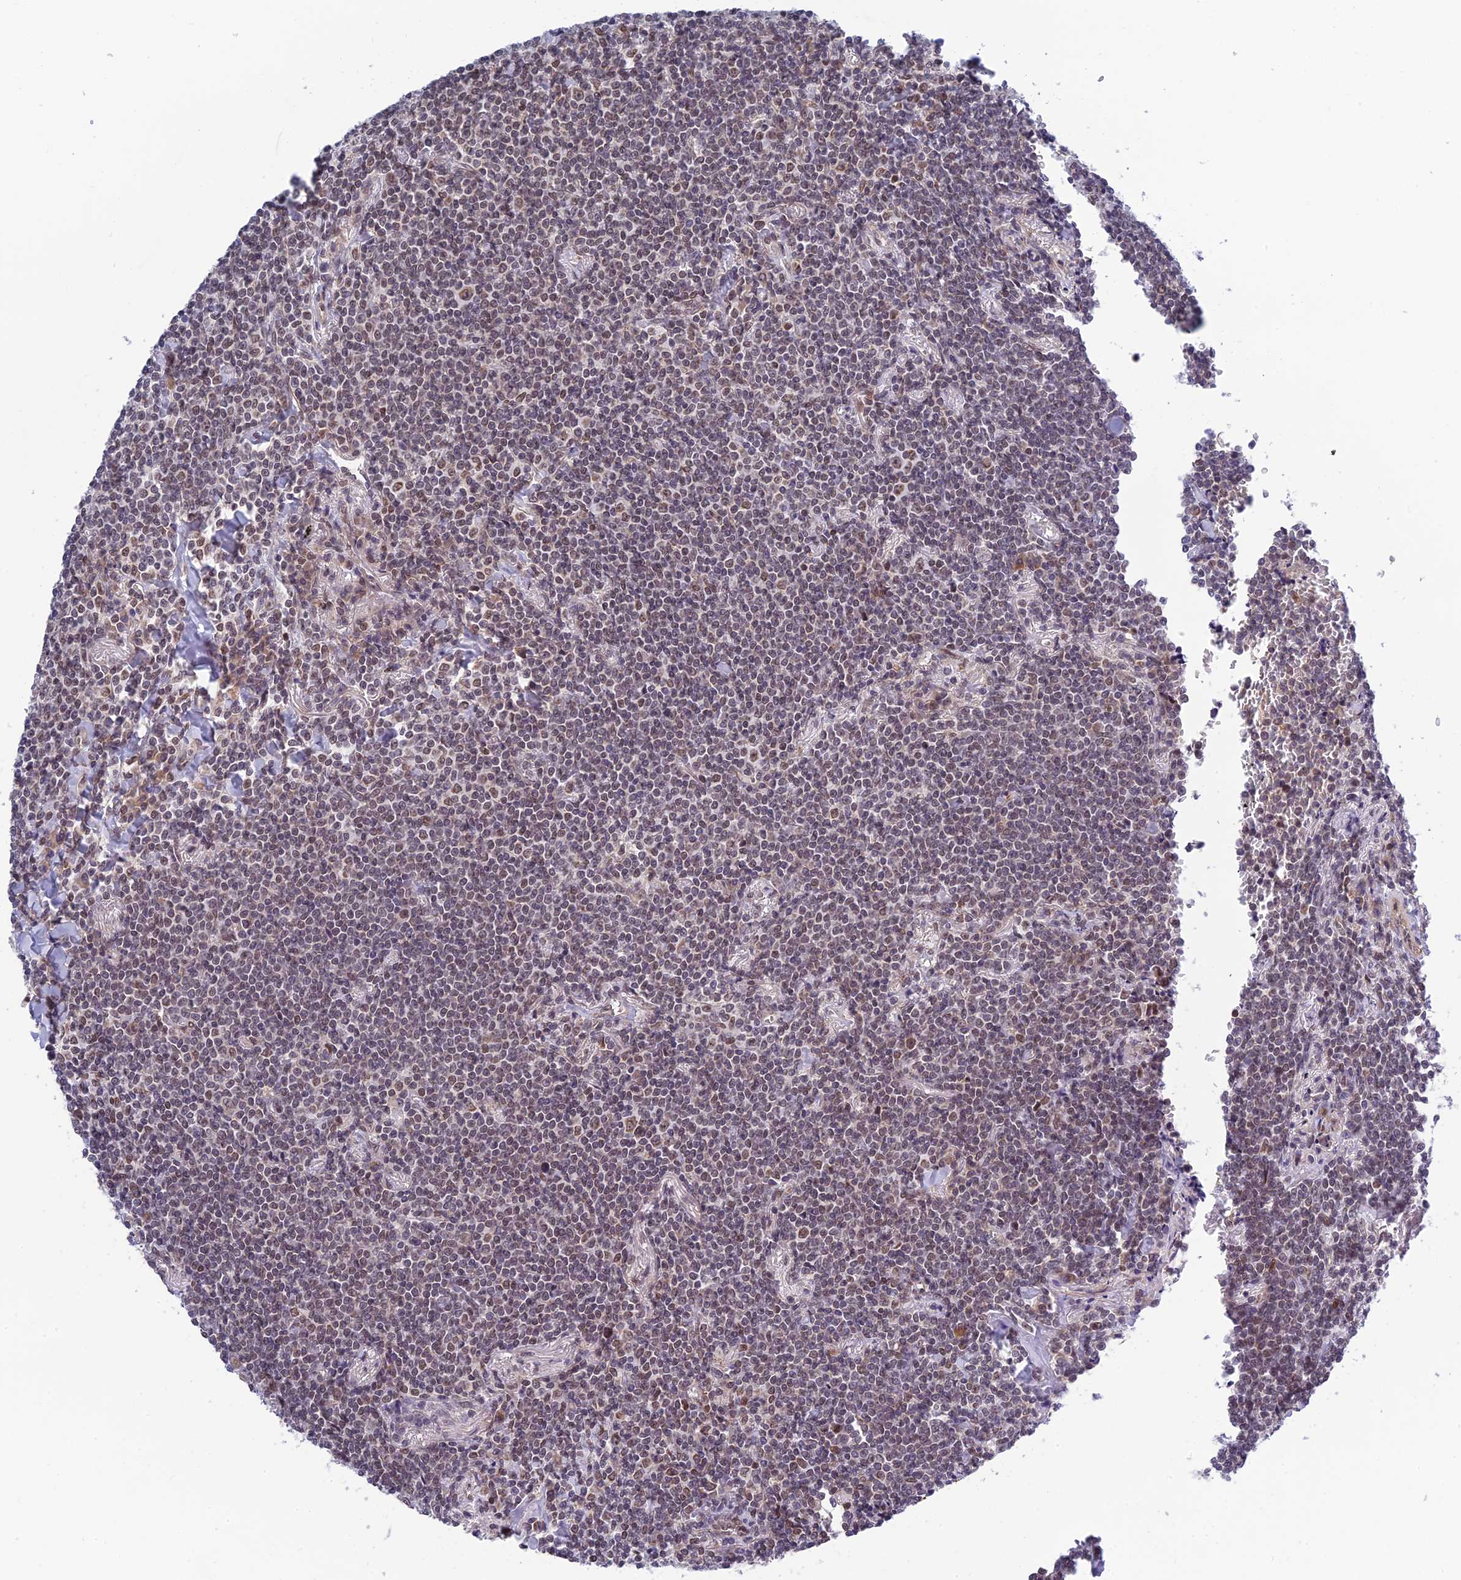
{"staining": {"intensity": "weak", "quantity": "25%-75%", "location": "nuclear"}, "tissue": "lymphoma", "cell_type": "Tumor cells", "image_type": "cancer", "snomed": [{"axis": "morphology", "description": "Malignant lymphoma, non-Hodgkin's type, Low grade"}, {"axis": "topography", "description": "Lung"}], "caption": "Protein staining of malignant lymphoma, non-Hodgkin's type (low-grade) tissue reveals weak nuclear positivity in about 25%-75% of tumor cells. The staining is performed using DAB brown chromogen to label protein expression. The nuclei are counter-stained blue using hematoxylin.", "gene": "REXO1", "patient": {"sex": "female", "age": 71}}